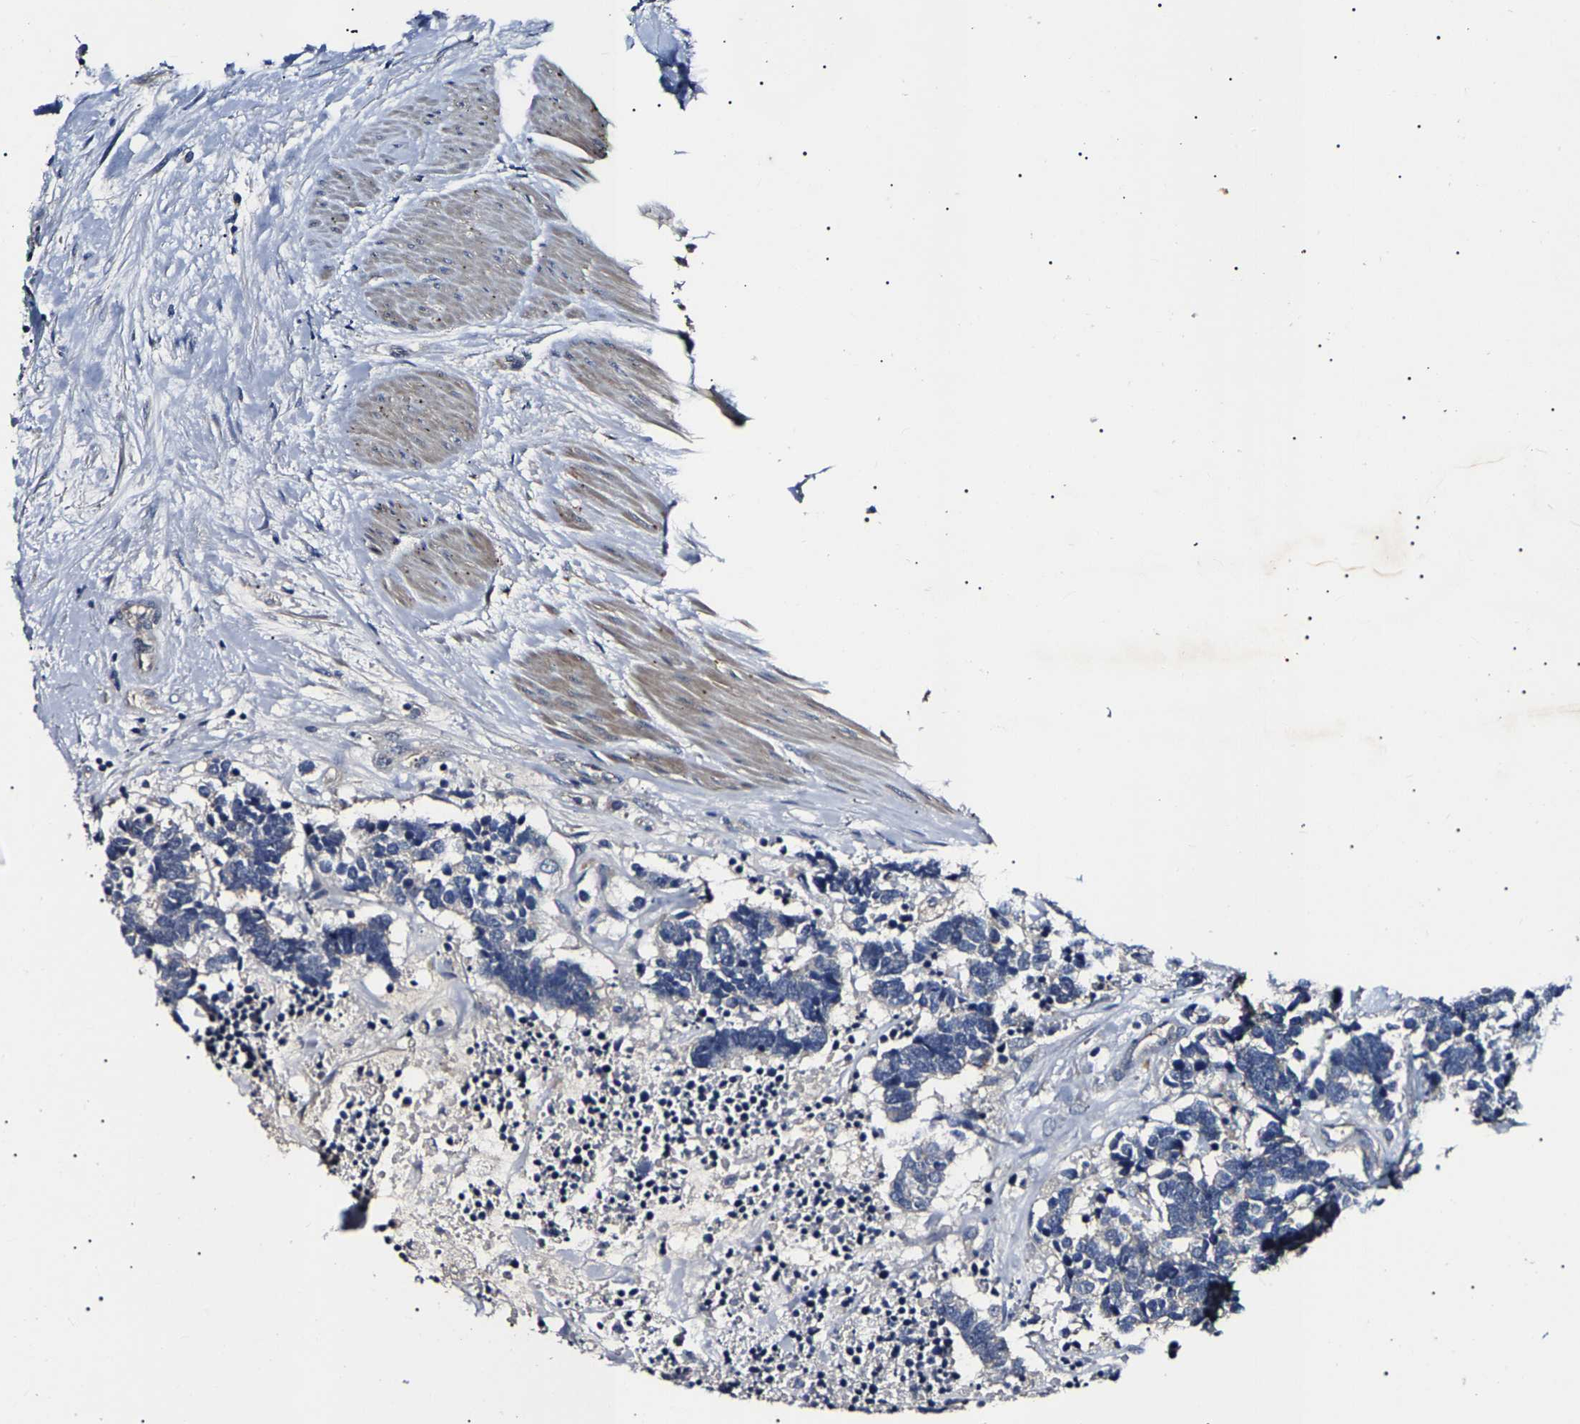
{"staining": {"intensity": "negative", "quantity": "none", "location": "none"}, "tissue": "carcinoid", "cell_type": "Tumor cells", "image_type": "cancer", "snomed": [{"axis": "morphology", "description": "Carcinoma, NOS"}, {"axis": "morphology", "description": "Carcinoid, malignant, NOS"}, {"axis": "topography", "description": "Urinary bladder"}], "caption": "Immunohistochemistry image of carcinoid (malignant) stained for a protein (brown), which shows no expression in tumor cells.", "gene": "KLHL42", "patient": {"sex": "male", "age": 57}}